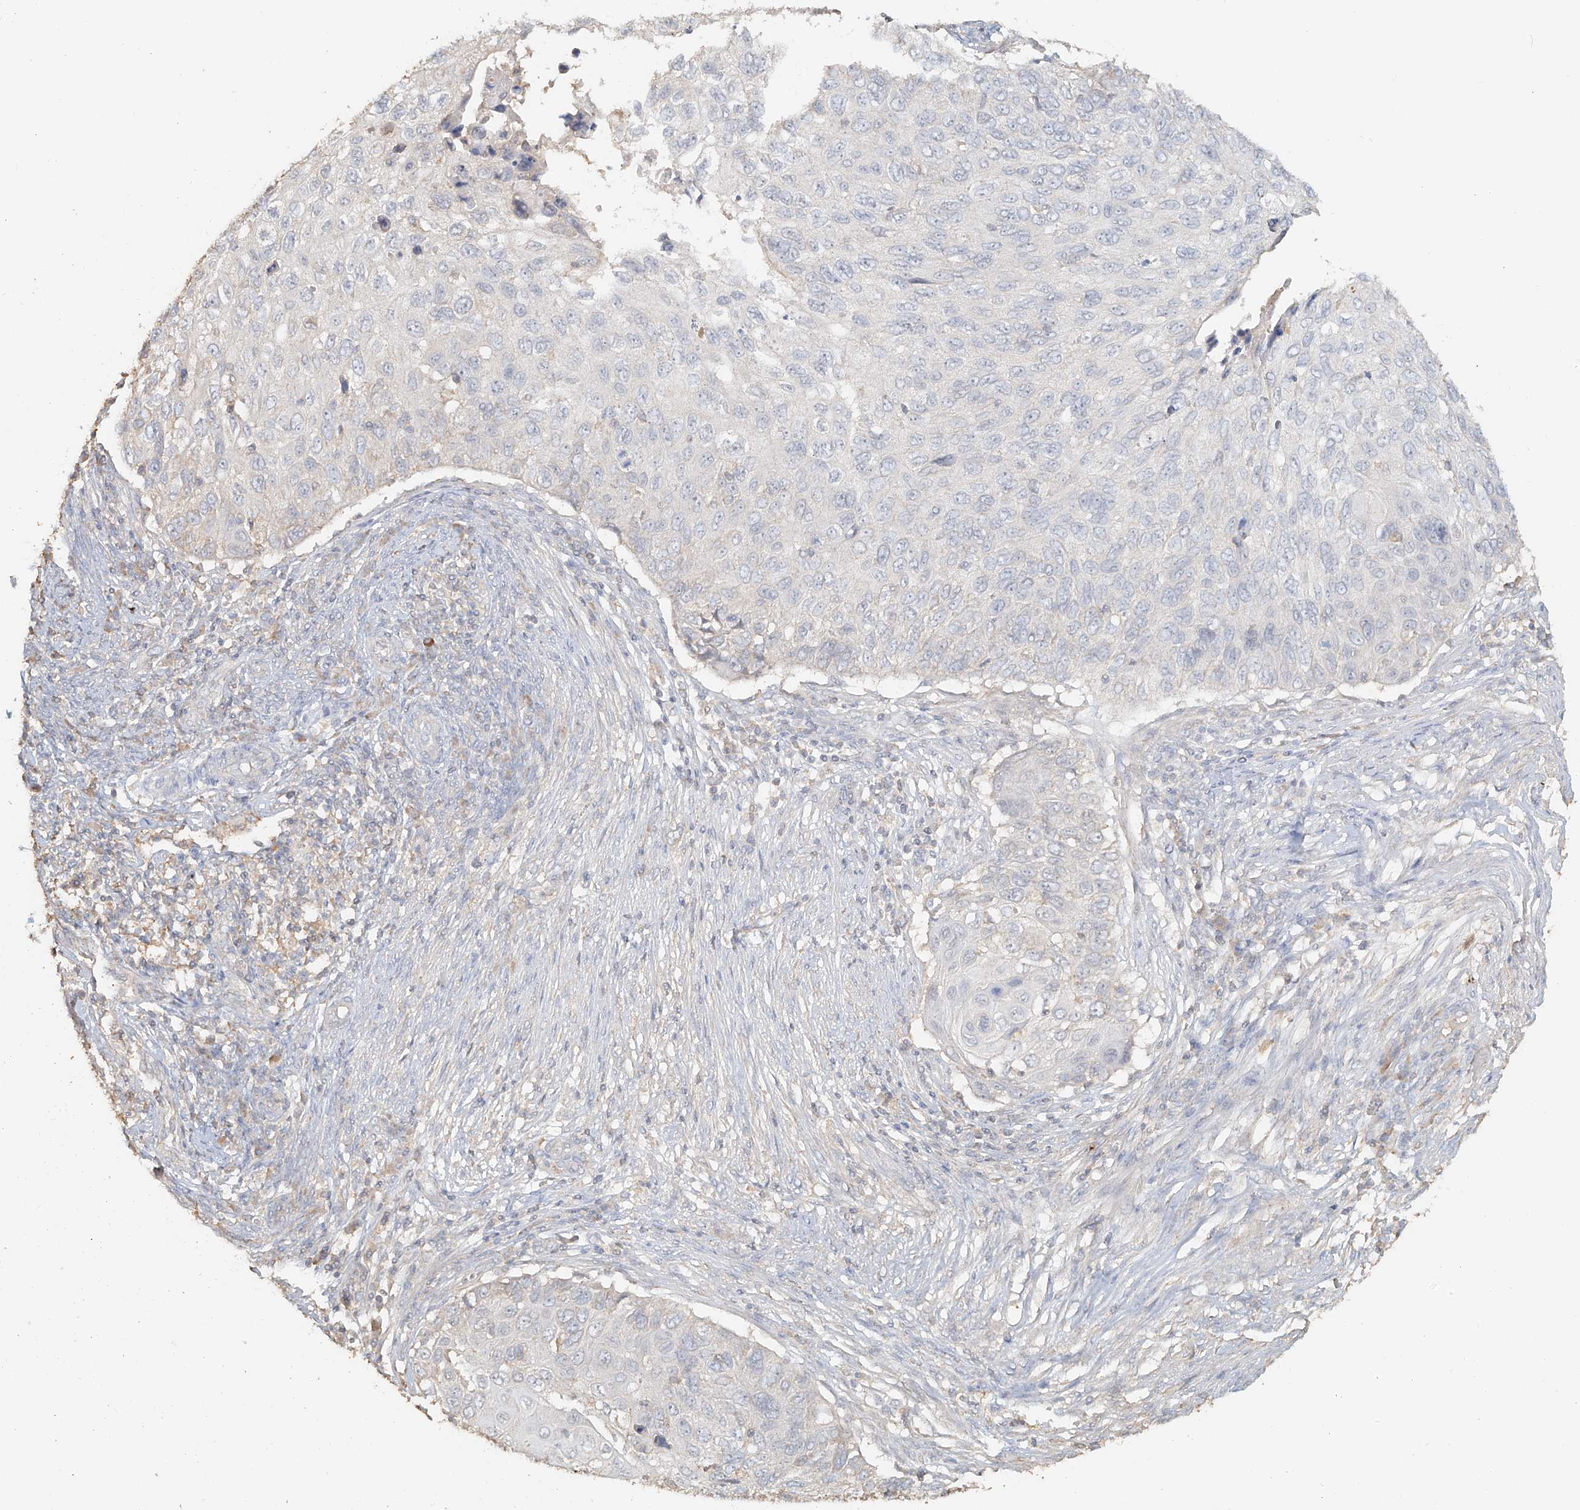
{"staining": {"intensity": "negative", "quantity": "none", "location": "none"}, "tissue": "cervical cancer", "cell_type": "Tumor cells", "image_type": "cancer", "snomed": [{"axis": "morphology", "description": "Squamous cell carcinoma, NOS"}, {"axis": "topography", "description": "Cervix"}], "caption": "Tumor cells show no significant expression in cervical cancer.", "gene": "NPHS1", "patient": {"sex": "female", "age": 70}}